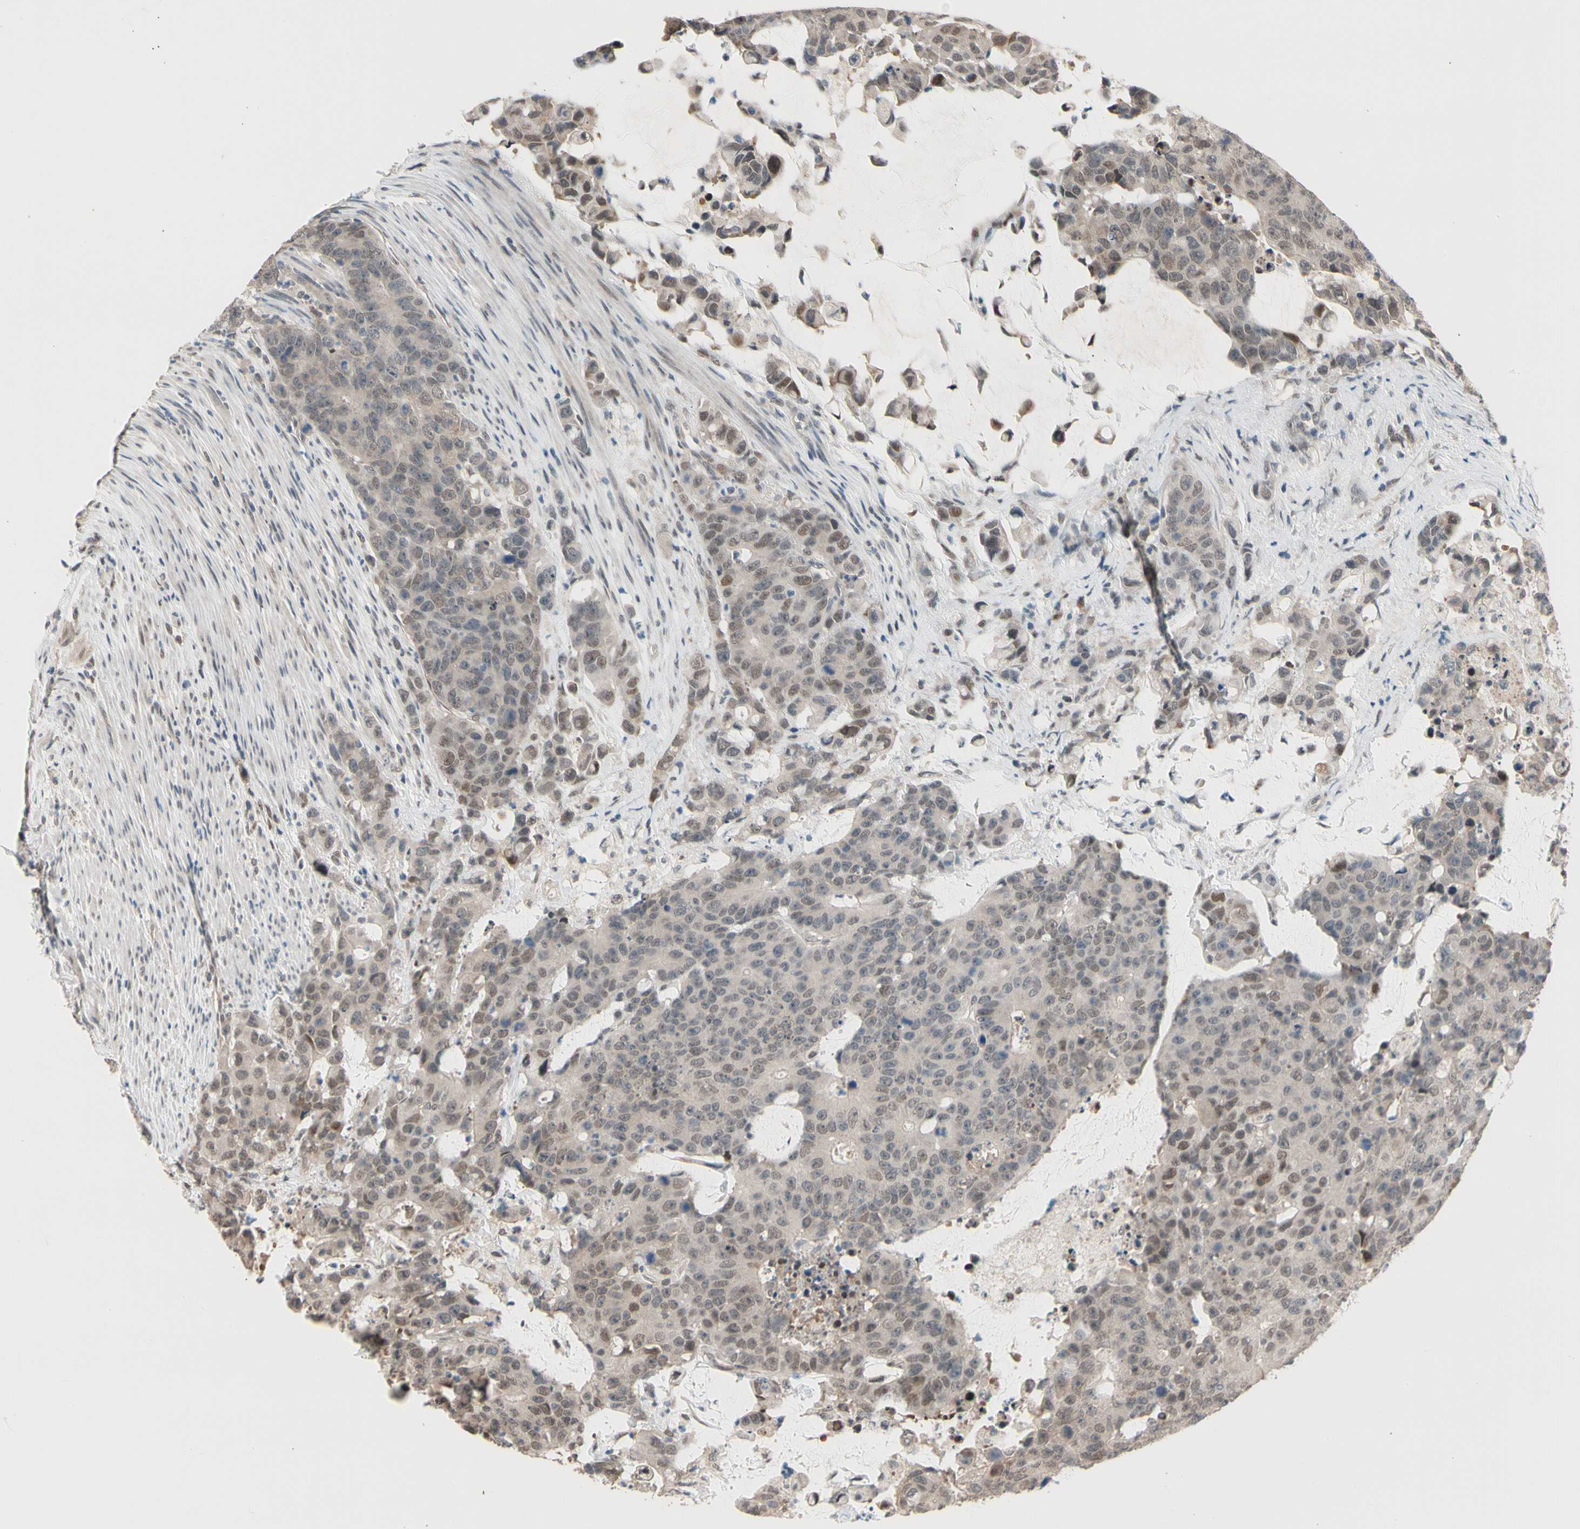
{"staining": {"intensity": "weak", "quantity": "25%-75%", "location": "cytoplasmic/membranous,nuclear"}, "tissue": "colorectal cancer", "cell_type": "Tumor cells", "image_type": "cancer", "snomed": [{"axis": "morphology", "description": "Adenocarcinoma, NOS"}, {"axis": "topography", "description": "Colon"}], "caption": "Colorectal cancer (adenocarcinoma) was stained to show a protein in brown. There is low levels of weak cytoplasmic/membranous and nuclear expression in approximately 25%-75% of tumor cells.", "gene": "NGEF", "patient": {"sex": "female", "age": 86}}